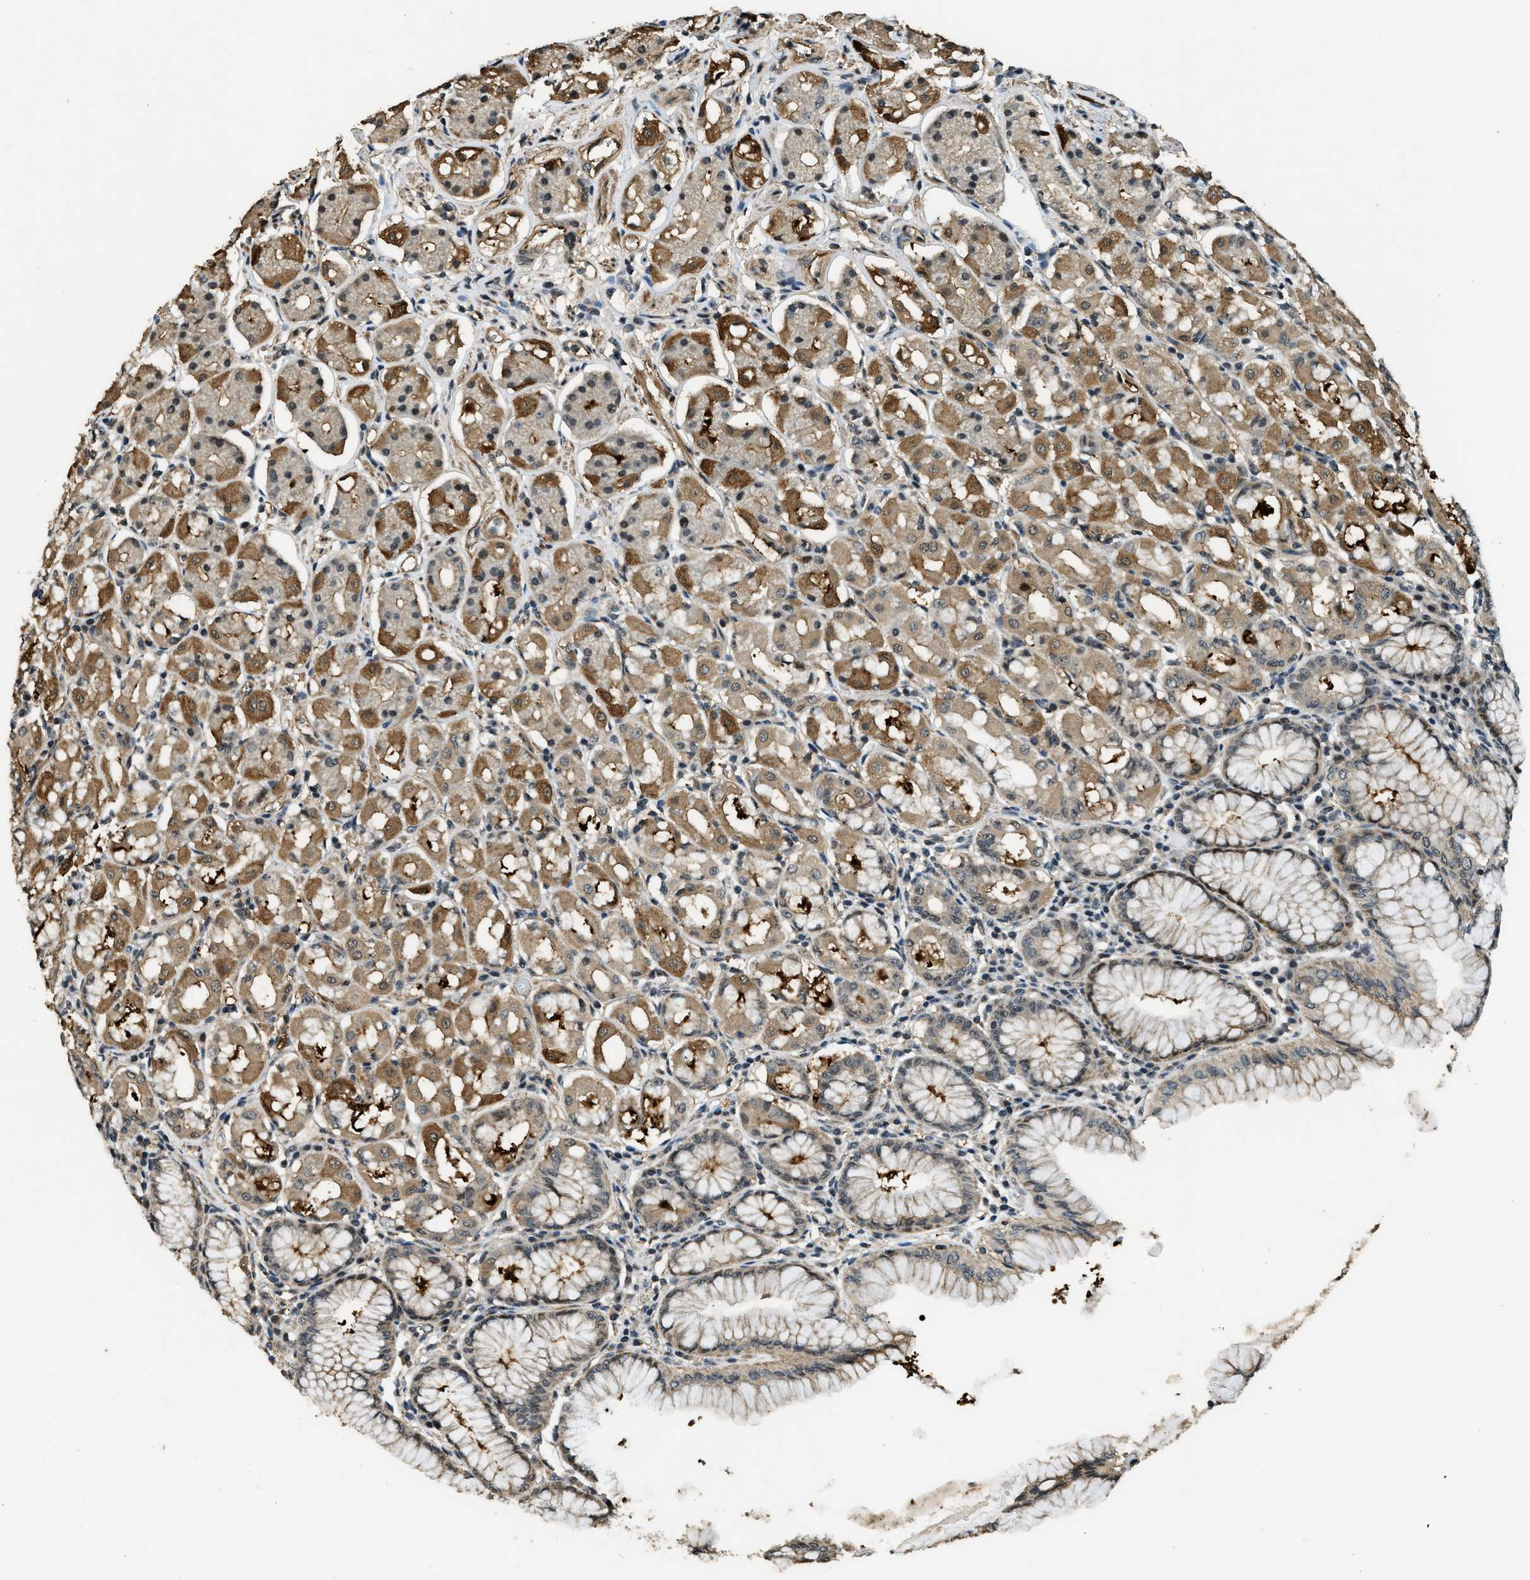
{"staining": {"intensity": "moderate", "quantity": ">75%", "location": "cytoplasmic/membranous,nuclear"}, "tissue": "stomach", "cell_type": "Glandular cells", "image_type": "normal", "snomed": [{"axis": "morphology", "description": "Normal tissue, NOS"}, {"axis": "topography", "description": "Stomach"}, {"axis": "topography", "description": "Stomach, lower"}], "caption": "Brown immunohistochemical staining in unremarkable stomach shows moderate cytoplasmic/membranous,nuclear expression in approximately >75% of glandular cells.", "gene": "MED21", "patient": {"sex": "female", "age": 56}}